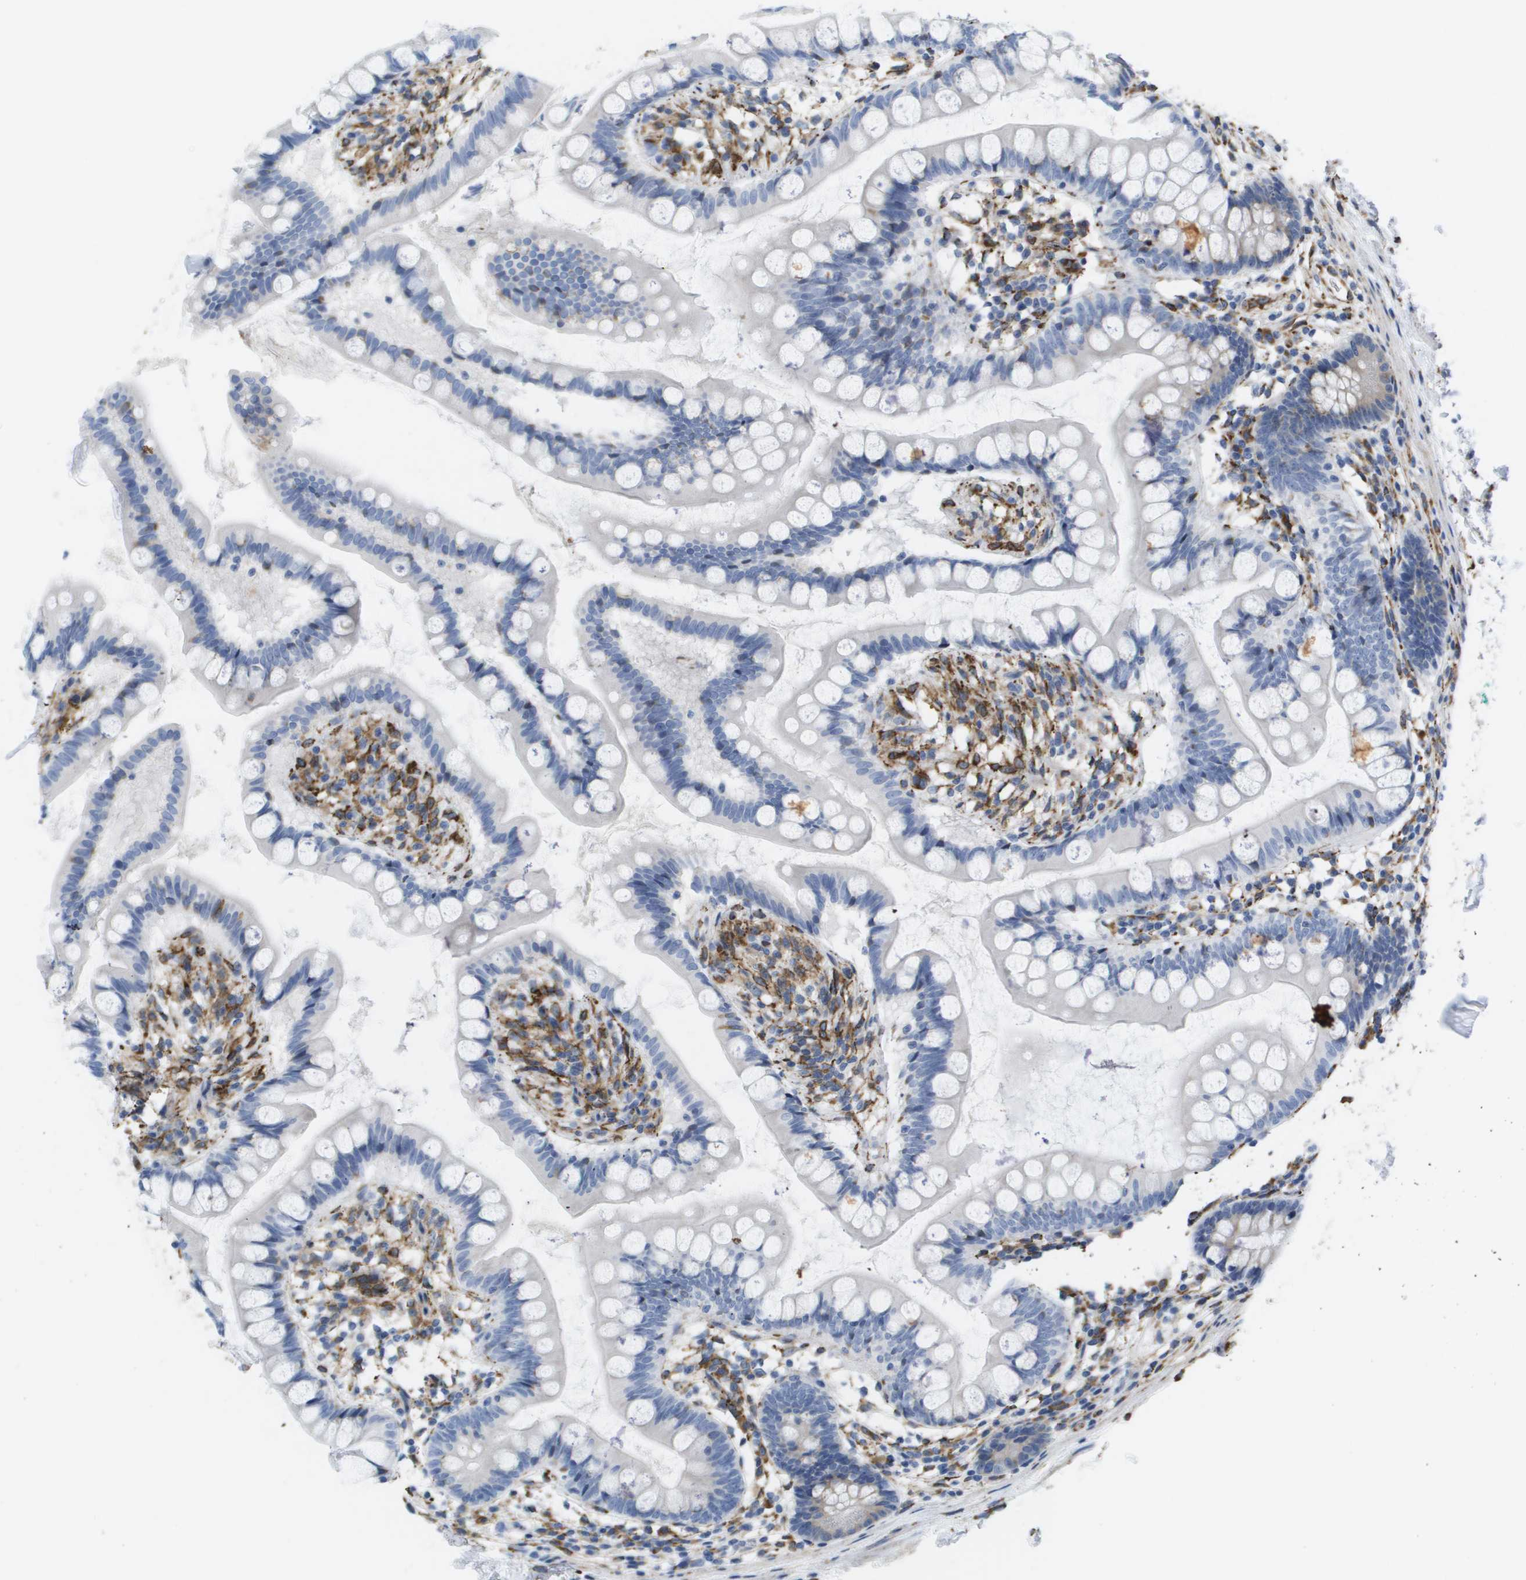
{"staining": {"intensity": "negative", "quantity": "none", "location": "none"}, "tissue": "small intestine", "cell_type": "Glandular cells", "image_type": "normal", "snomed": [{"axis": "morphology", "description": "Normal tissue, NOS"}, {"axis": "topography", "description": "Small intestine"}], "caption": "A high-resolution micrograph shows immunohistochemistry (IHC) staining of benign small intestine, which reveals no significant staining in glandular cells.", "gene": "ST3GAL2", "patient": {"sex": "female", "age": 84}}